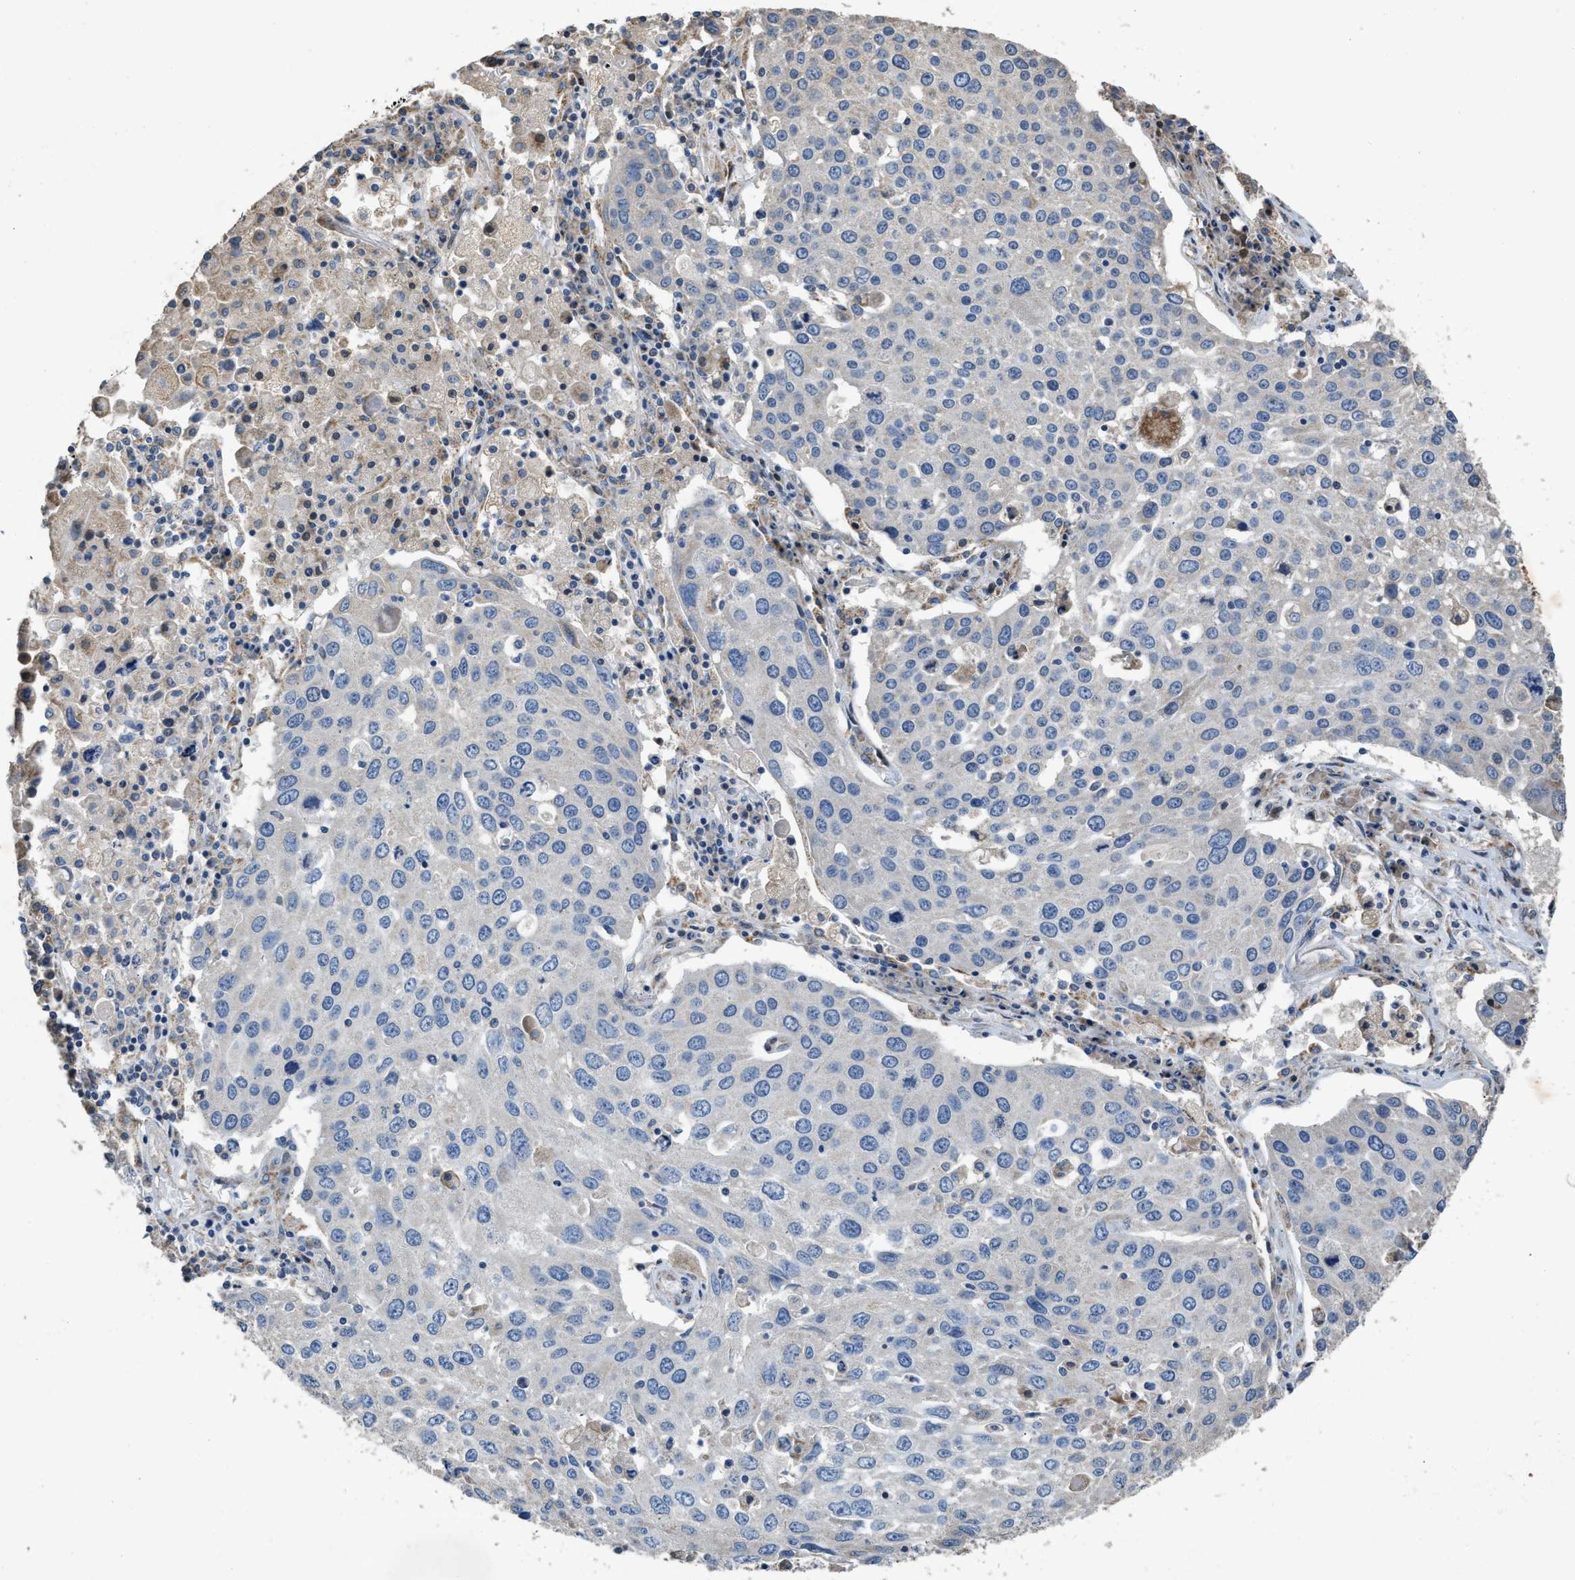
{"staining": {"intensity": "negative", "quantity": "none", "location": "none"}, "tissue": "lung cancer", "cell_type": "Tumor cells", "image_type": "cancer", "snomed": [{"axis": "morphology", "description": "Squamous cell carcinoma, NOS"}, {"axis": "topography", "description": "Lung"}], "caption": "DAB immunohistochemical staining of human lung cancer (squamous cell carcinoma) shows no significant staining in tumor cells.", "gene": "TMEM150A", "patient": {"sex": "male", "age": 65}}